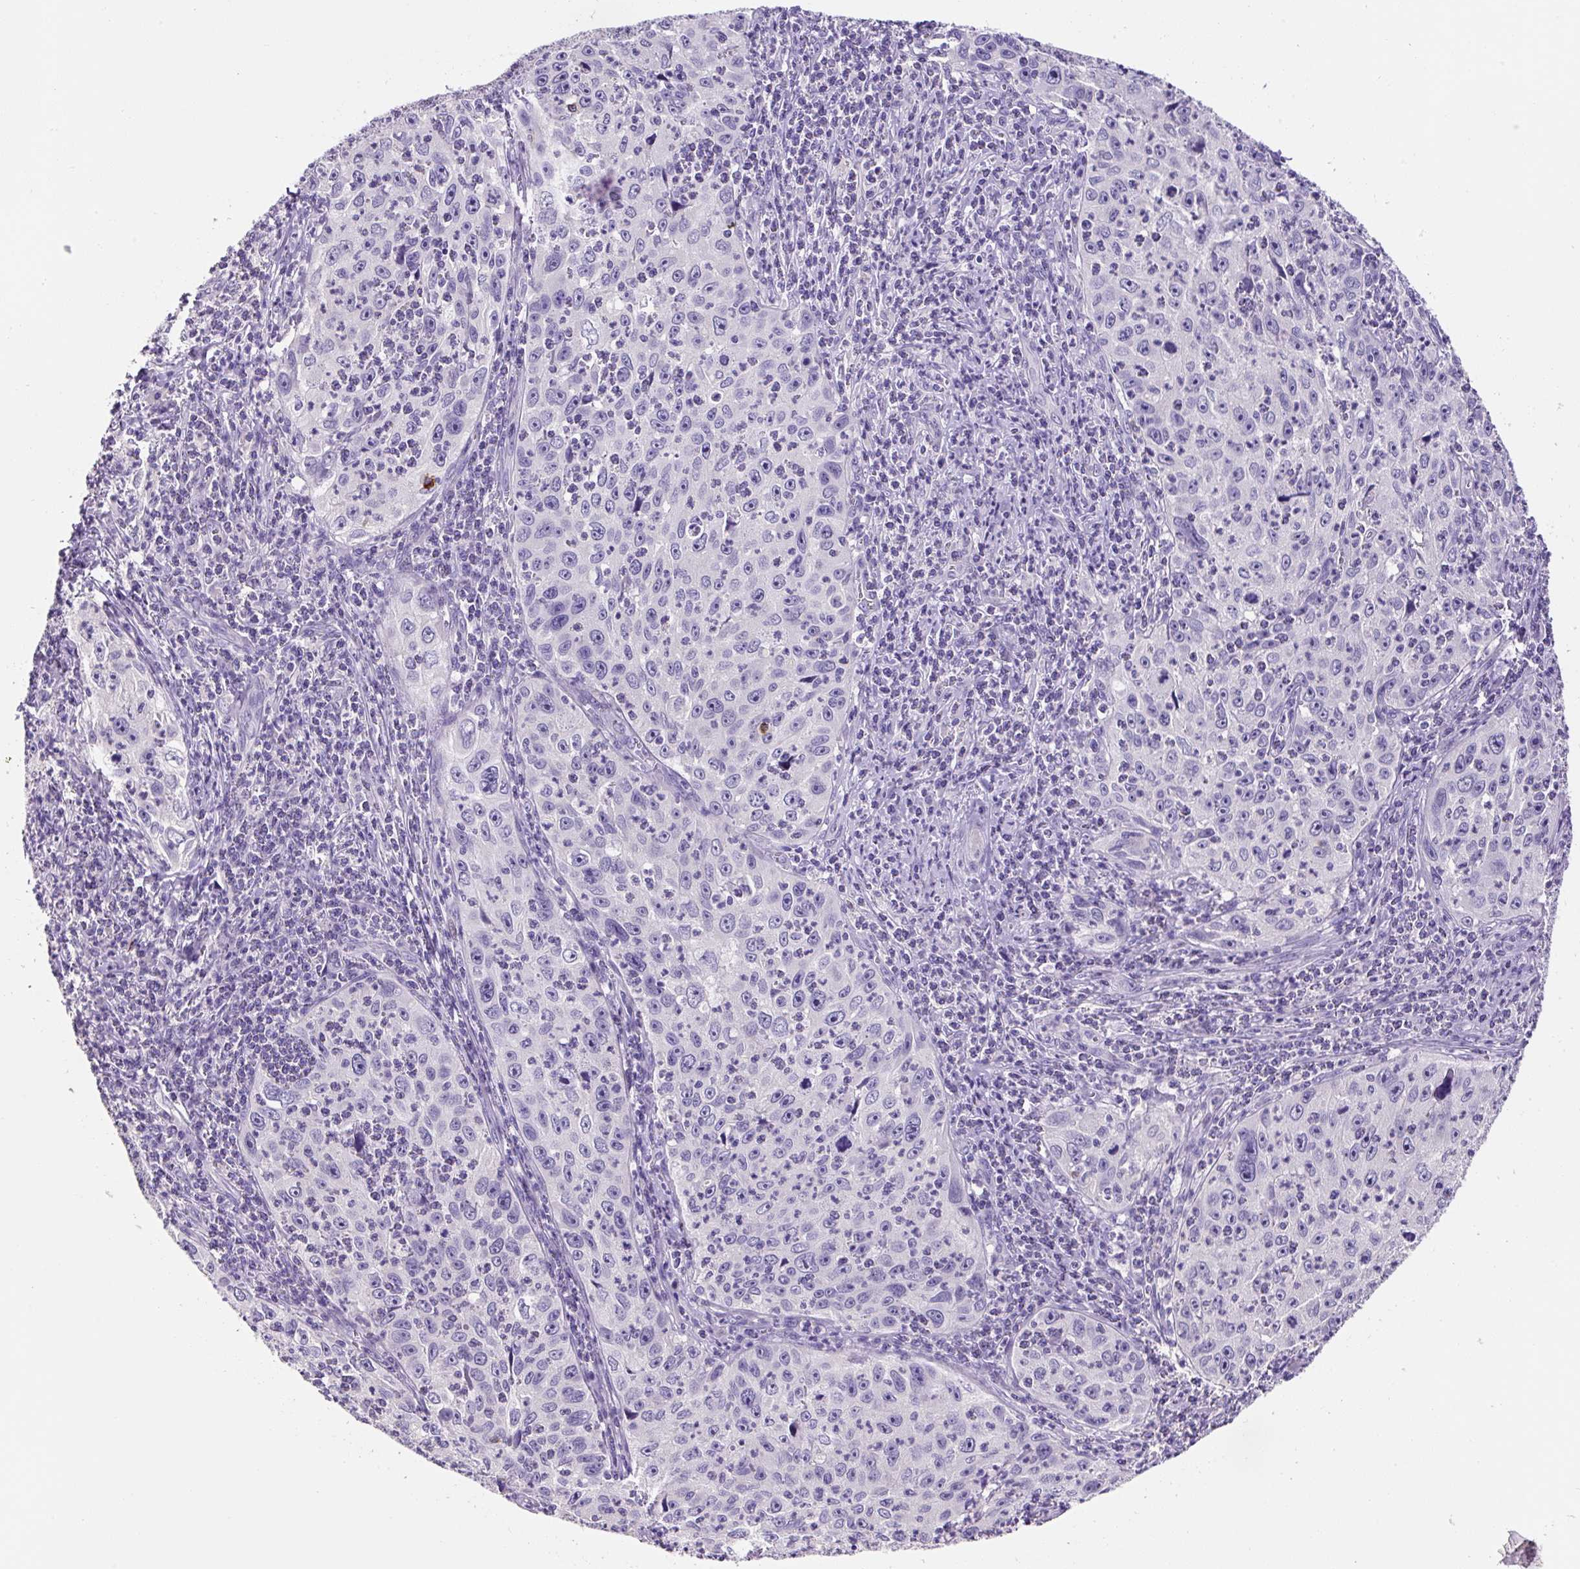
{"staining": {"intensity": "negative", "quantity": "none", "location": "none"}, "tissue": "cervical cancer", "cell_type": "Tumor cells", "image_type": "cancer", "snomed": [{"axis": "morphology", "description": "Squamous cell carcinoma, NOS"}, {"axis": "topography", "description": "Cervix"}], "caption": "A photomicrograph of human cervical squamous cell carcinoma is negative for staining in tumor cells.", "gene": "SYP", "patient": {"sex": "female", "age": 30}}